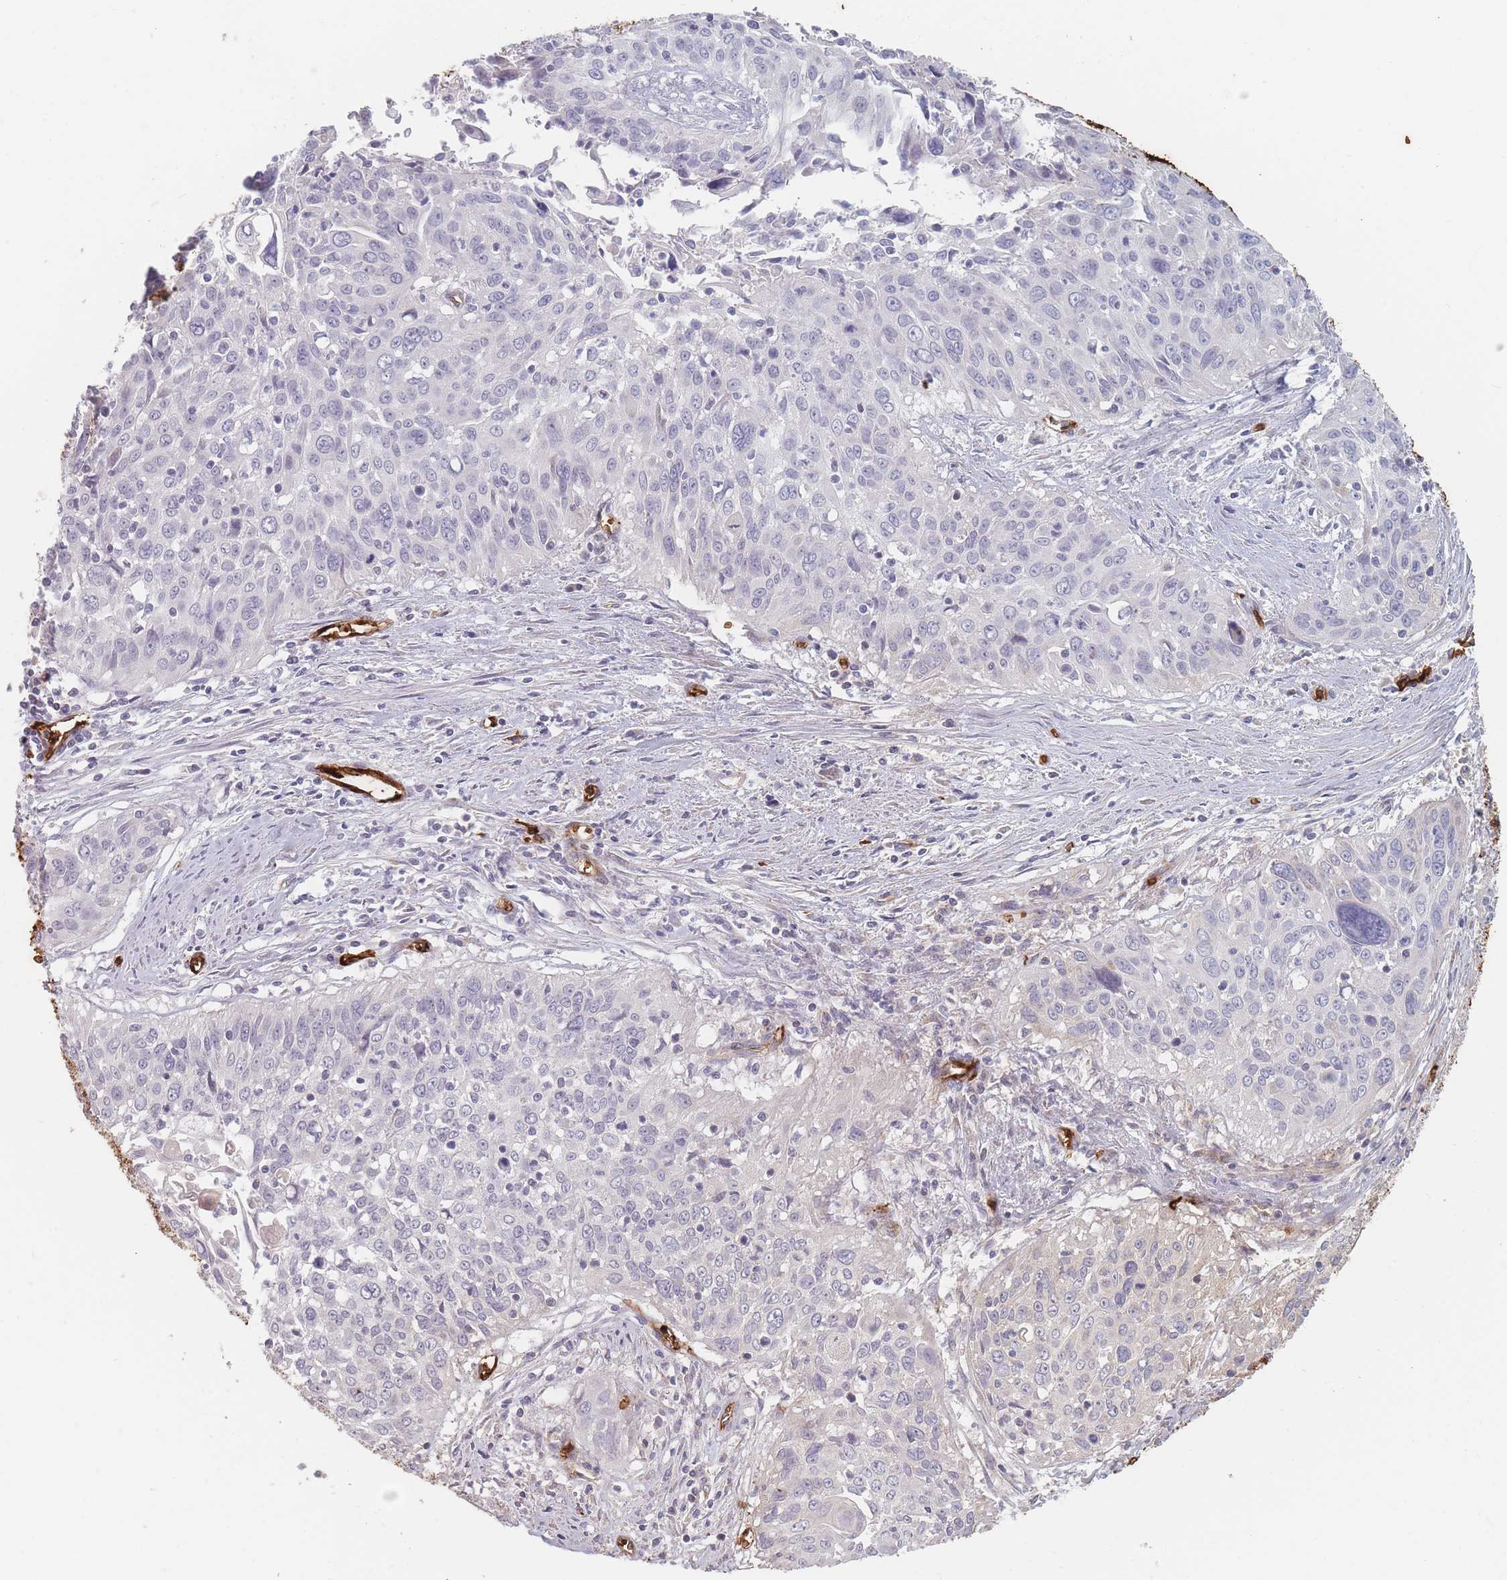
{"staining": {"intensity": "negative", "quantity": "none", "location": "none"}, "tissue": "cervical cancer", "cell_type": "Tumor cells", "image_type": "cancer", "snomed": [{"axis": "morphology", "description": "Squamous cell carcinoma, NOS"}, {"axis": "topography", "description": "Cervix"}], "caption": "An image of squamous cell carcinoma (cervical) stained for a protein exhibits no brown staining in tumor cells.", "gene": "SLC2A6", "patient": {"sex": "female", "age": 55}}